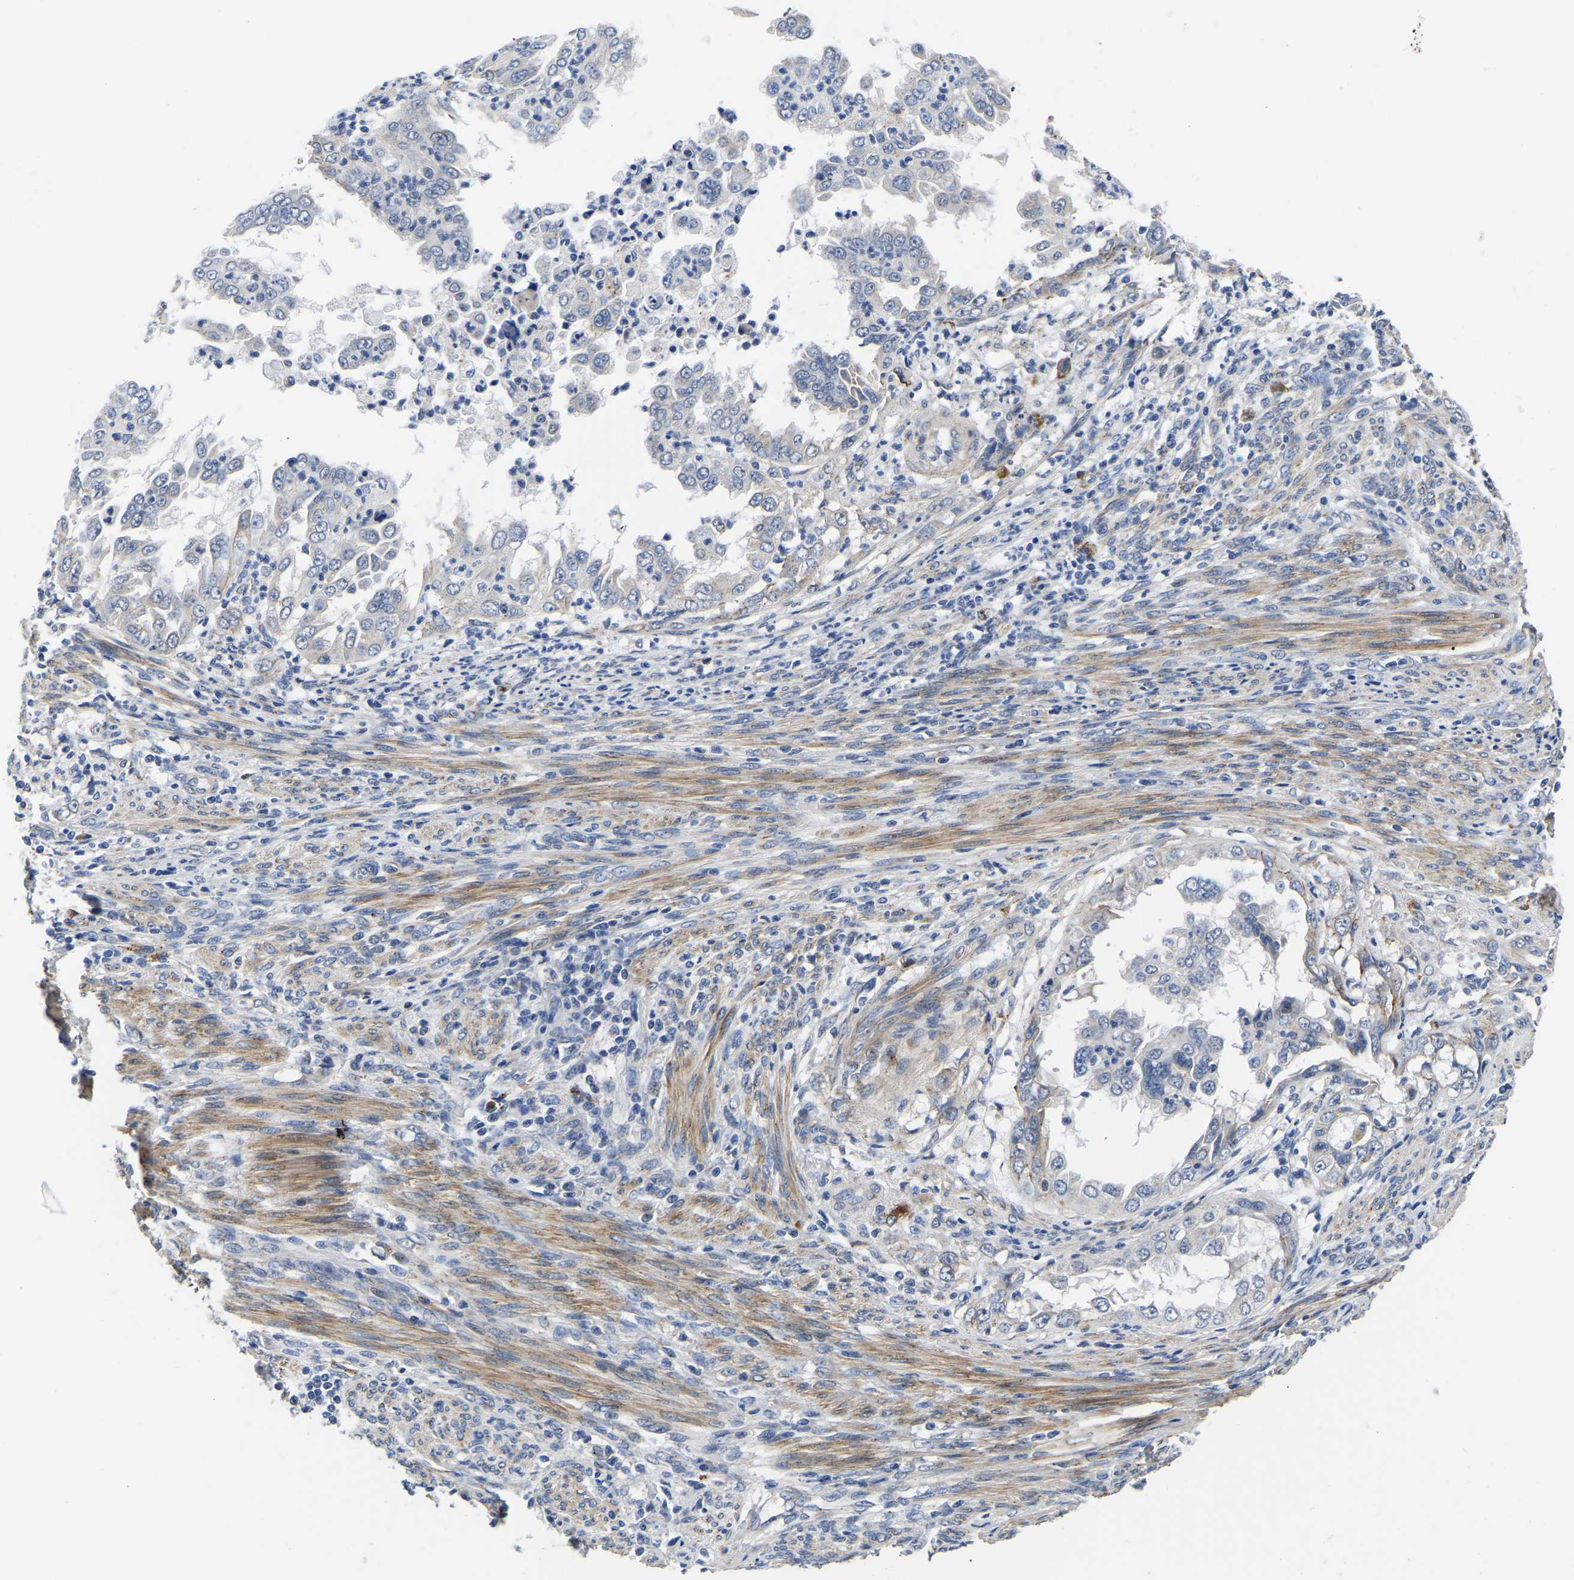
{"staining": {"intensity": "negative", "quantity": "none", "location": "none"}, "tissue": "endometrial cancer", "cell_type": "Tumor cells", "image_type": "cancer", "snomed": [{"axis": "morphology", "description": "Adenocarcinoma, NOS"}, {"axis": "topography", "description": "Endometrium"}], "caption": "Tumor cells show no significant expression in endometrial cancer (adenocarcinoma).", "gene": "PDLIM7", "patient": {"sex": "female", "age": 85}}